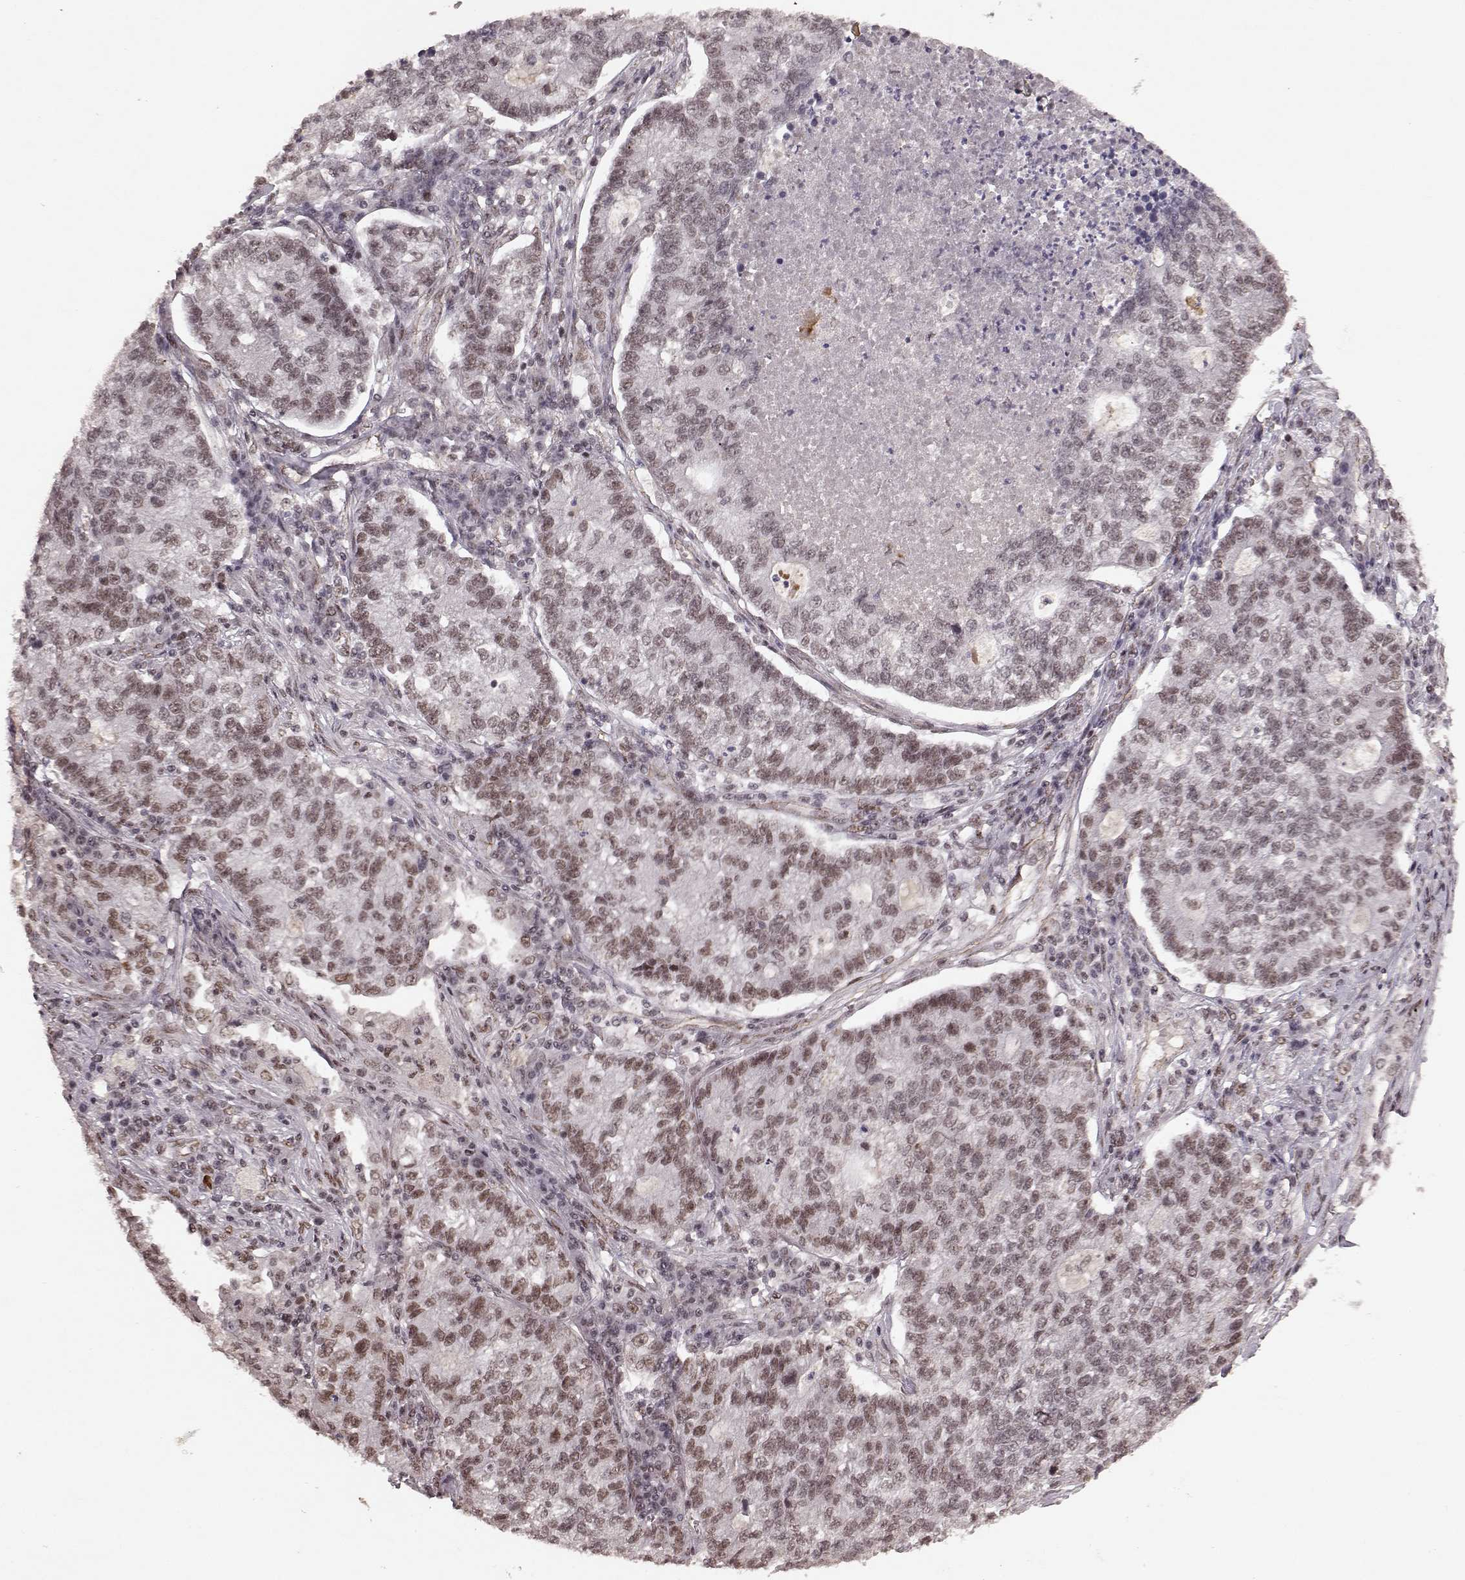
{"staining": {"intensity": "weak", "quantity": ">75%", "location": "nuclear"}, "tissue": "lung cancer", "cell_type": "Tumor cells", "image_type": "cancer", "snomed": [{"axis": "morphology", "description": "Adenocarcinoma, NOS"}, {"axis": "topography", "description": "Lung"}], "caption": "Lung cancer (adenocarcinoma) stained with DAB immunohistochemistry (IHC) demonstrates low levels of weak nuclear expression in about >75% of tumor cells. The staining was performed using DAB (3,3'-diaminobenzidine), with brown indicating positive protein expression. Nuclei are stained blue with hematoxylin.", "gene": "RRAGD", "patient": {"sex": "male", "age": 57}}